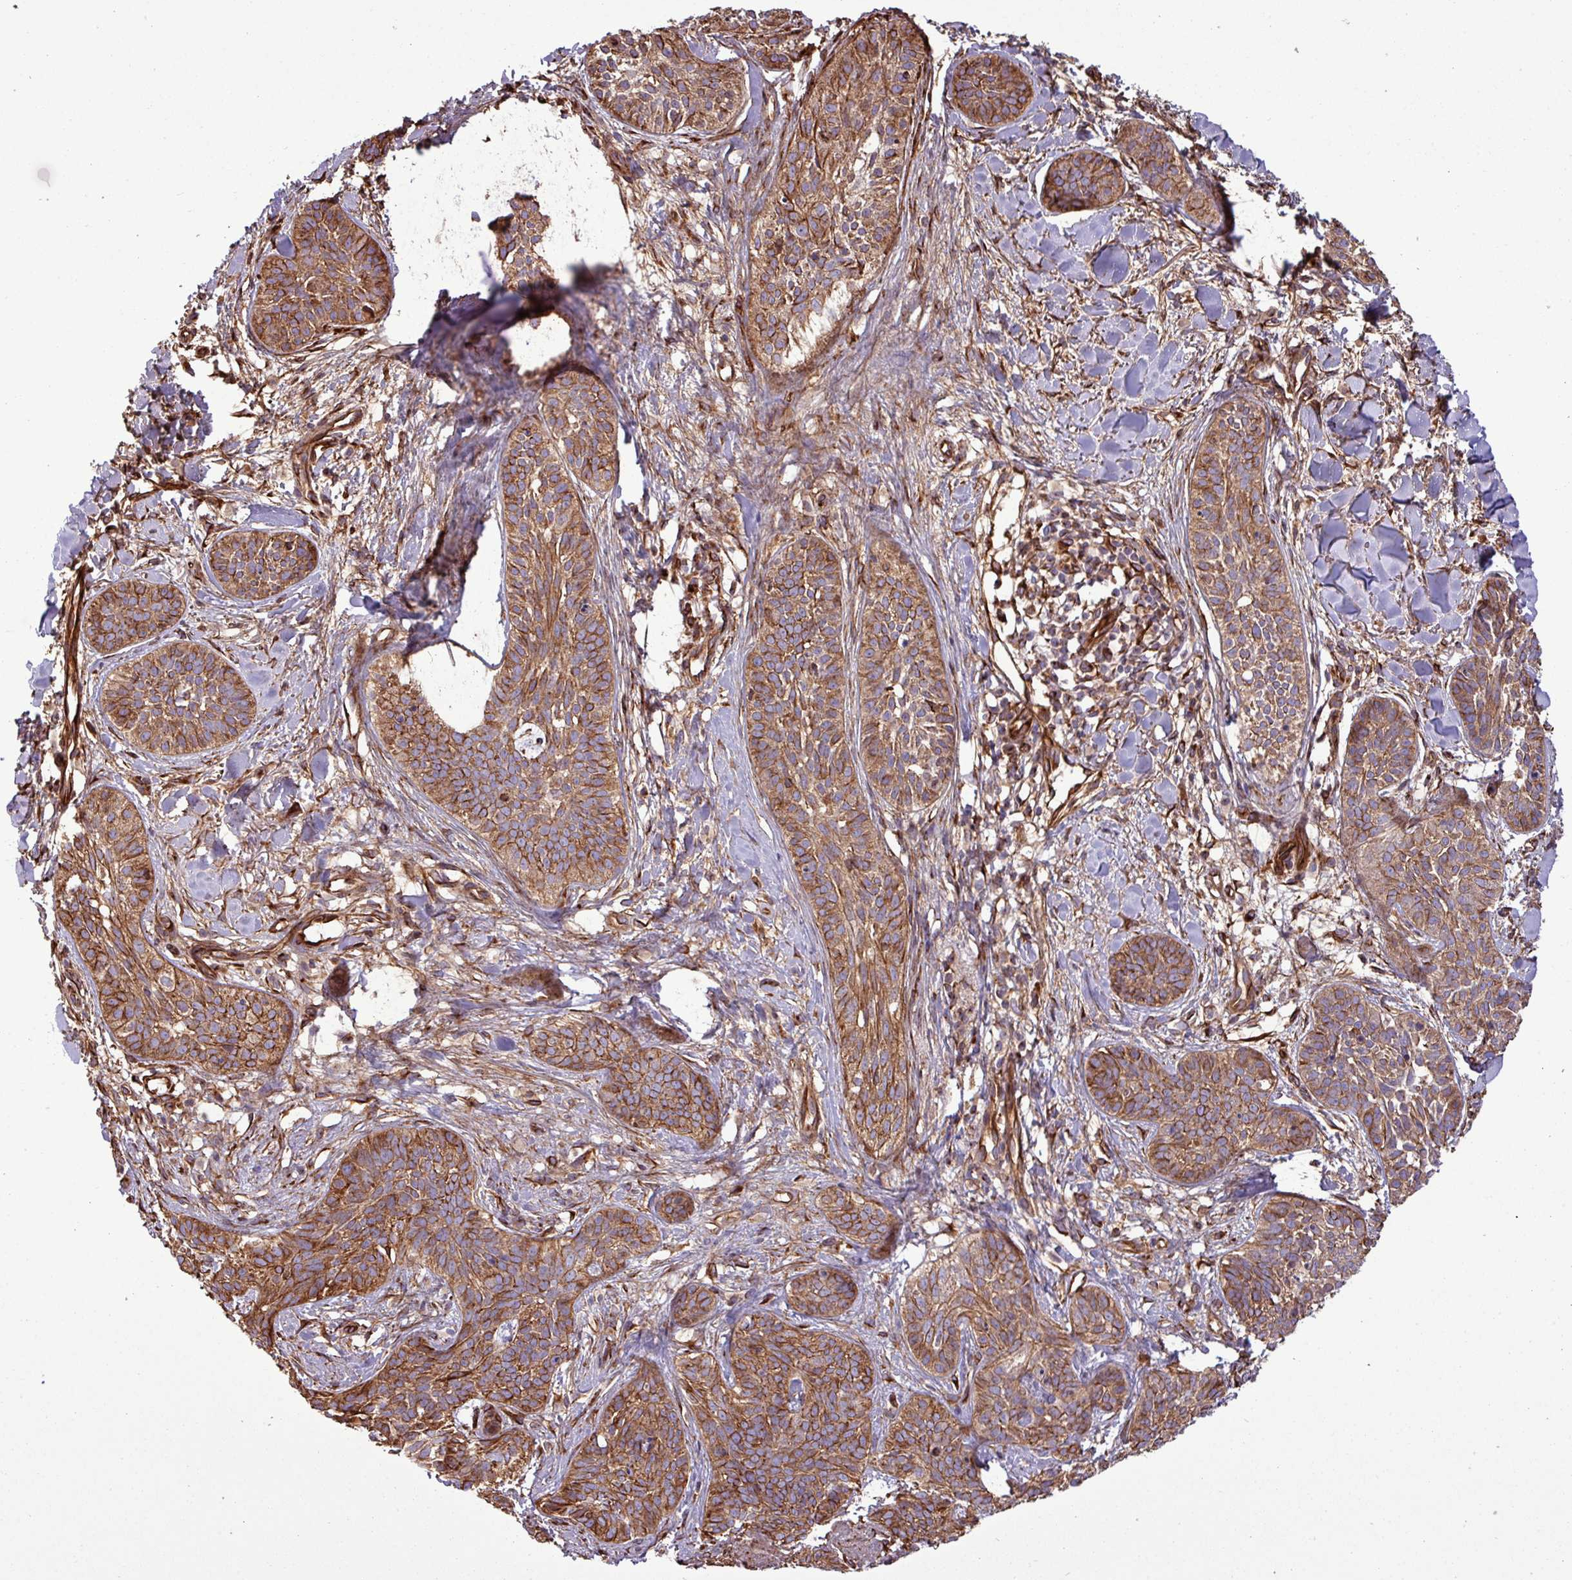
{"staining": {"intensity": "strong", "quantity": ">75%", "location": "cytoplasmic/membranous"}, "tissue": "skin cancer", "cell_type": "Tumor cells", "image_type": "cancer", "snomed": [{"axis": "morphology", "description": "Basal cell carcinoma"}, {"axis": "topography", "description": "Skin"}], "caption": "Protein expression analysis of skin cancer reveals strong cytoplasmic/membranous expression in about >75% of tumor cells.", "gene": "ZNF300", "patient": {"sex": "male", "age": 52}}